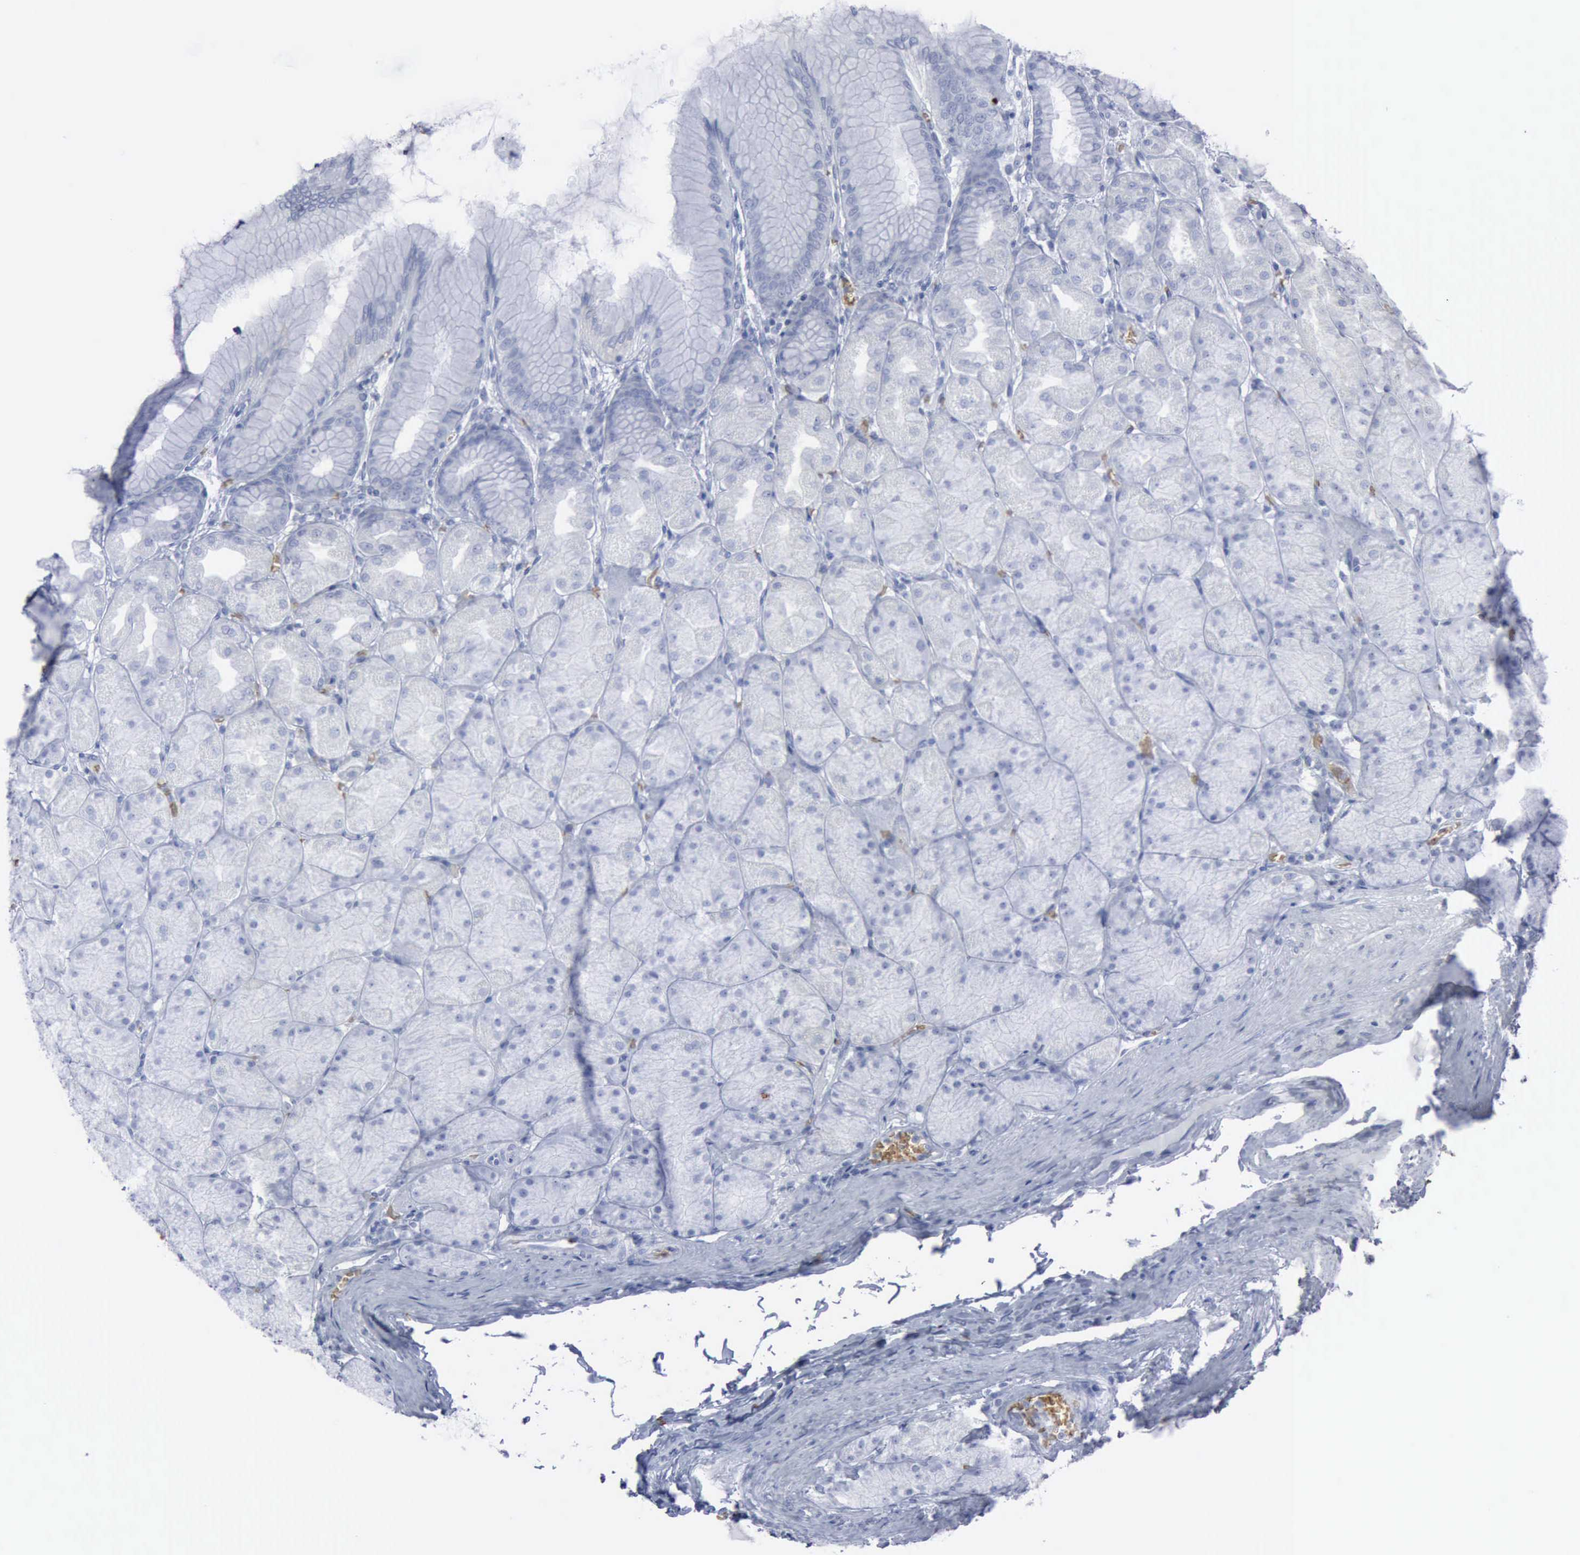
{"staining": {"intensity": "strong", "quantity": "<25%", "location": "cytoplasmic/membranous"}, "tissue": "stomach", "cell_type": "Glandular cells", "image_type": "normal", "snomed": [{"axis": "morphology", "description": "Normal tissue, NOS"}, {"axis": "topography", "description": "Stomach, upper"}], "caption": "DAB (3,3'-diaminobenzidine) immunohistochemical staining of unremarkable stomach exhibits strong cytoplasmic/membranous protein staining in about <25% of glandular cells. (DAB = brown stain, brightfield microscopy at high magnification).", "gene": "TGFB1", "patient": {"sex": "female", "age": 56}}